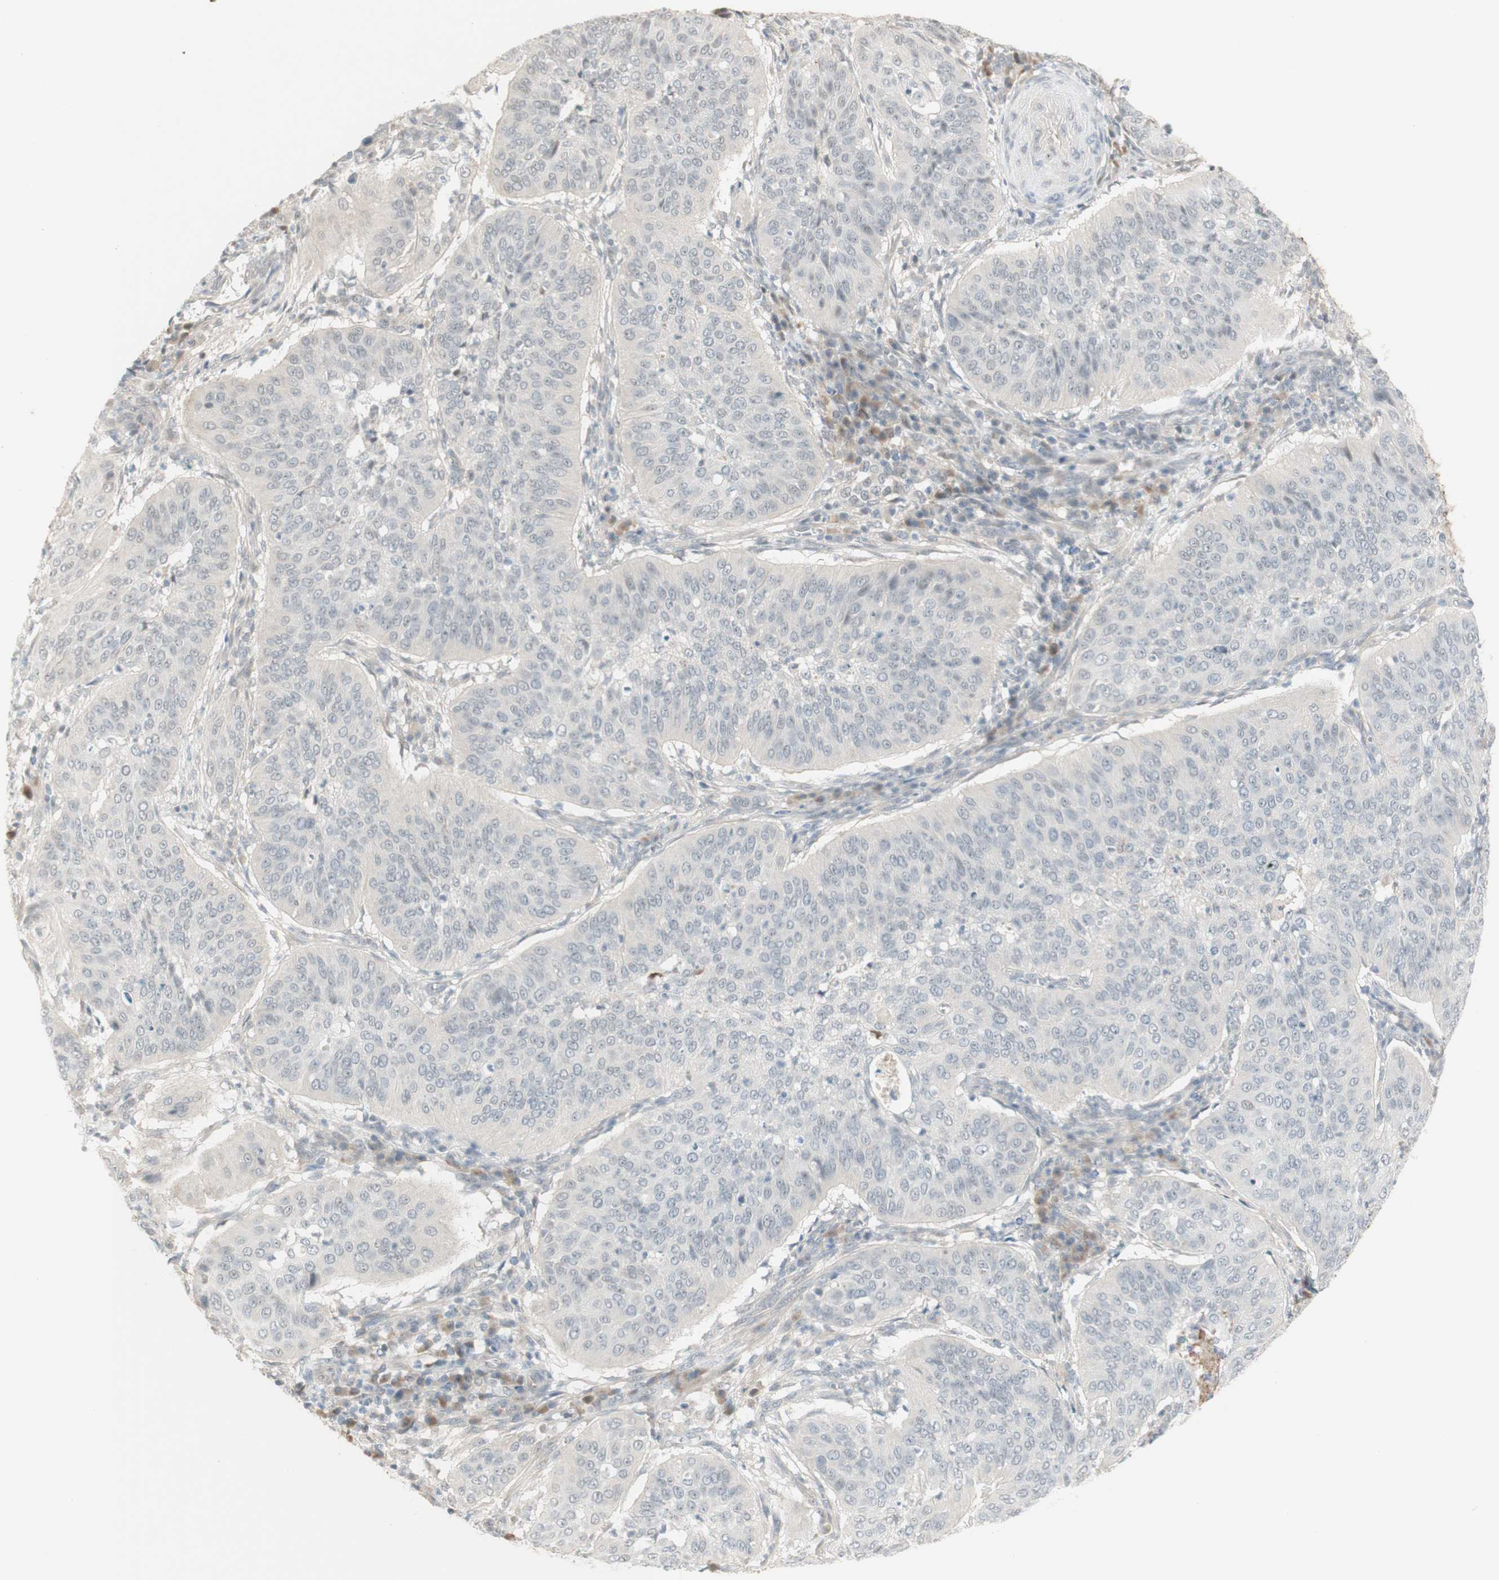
{"staining": {"intensity": "negative", "quantity": "none", "location": "none"}, "tissue": "cervical cancer", "cell_type": "Tumor cells", "image_type": "cancer", "snomed": [{"axis": "morphology", "description": "Normal tissue, NOS"}, {"axis": "morphology", "description": "Squamous cell carcinoma, NOS"}, {"axis": "topography", "description": "Cervix"}], "caption": "Immunohistochemistry (IHC) image of neoplastic tissue: cervical cancer (squamous cell carcinoma) stained with DAB shows no significant protein expression in tumor cells. (DAB (3,3'-diaminobenzidine) immunohistochemistry, high magnification).", "gene": "PLCD4", "patient": {"sex": "female", "age": 39}}